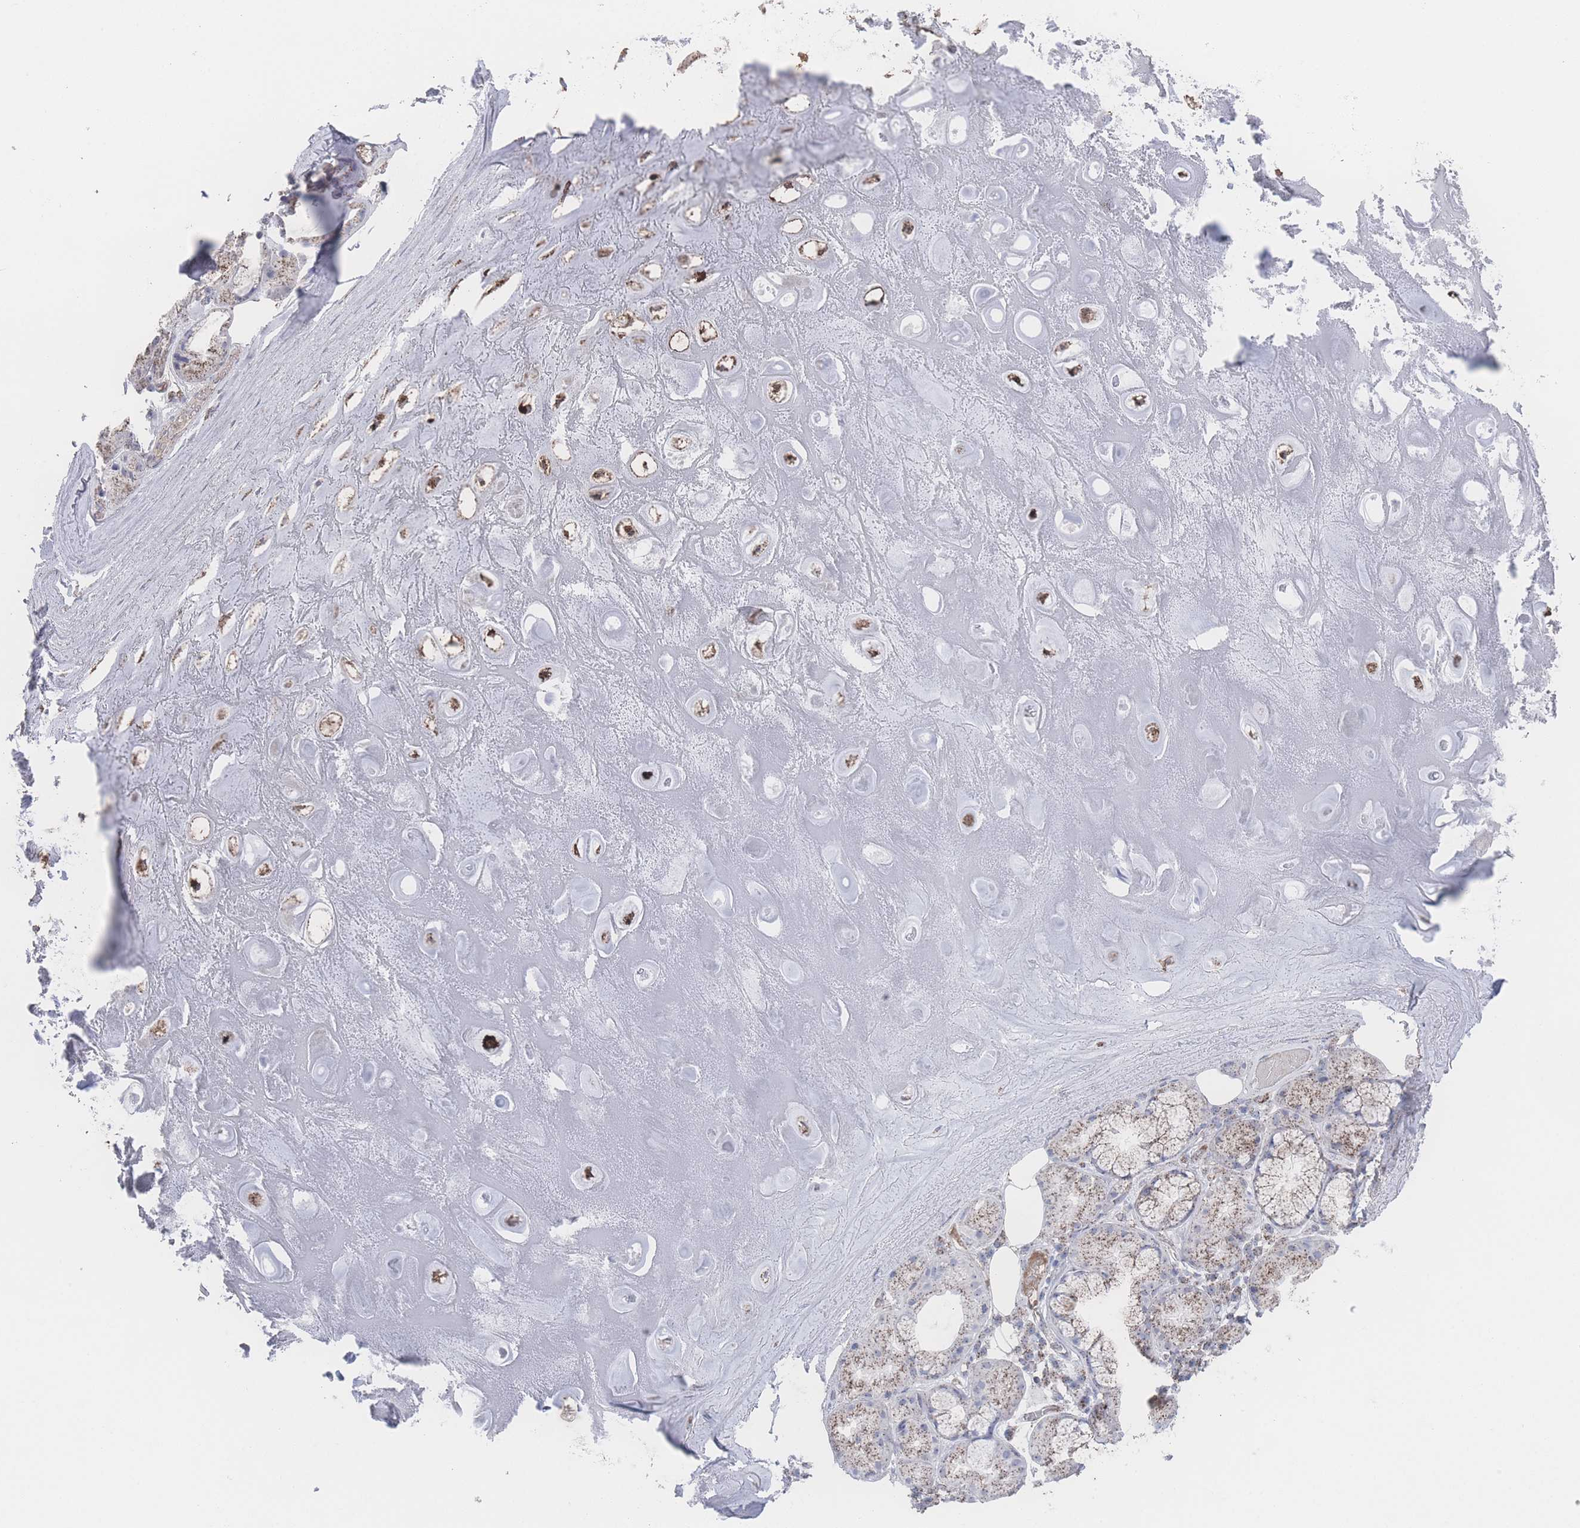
{"staining": {"intensity": "strong", "quantity": ">75%", "location": "cytoplasmic/membranous"}, "tissue": "soft tissue", "cell_type": "Chondrocytes", "image_type": "normal", "snomed": [{"axis": "morphology", "description": "Normal tissue, NOS"}, {"axis": "topography", "description": "Cartilage tissue"}], "caption": "DAB immunohistochemical staining of benign soft tissue reveals strong cytoplasmic/membranous protein staining in about >75% of chondrocytes.", "gene": "PEX14", "patient": {"sex": "male", "age": 81}}